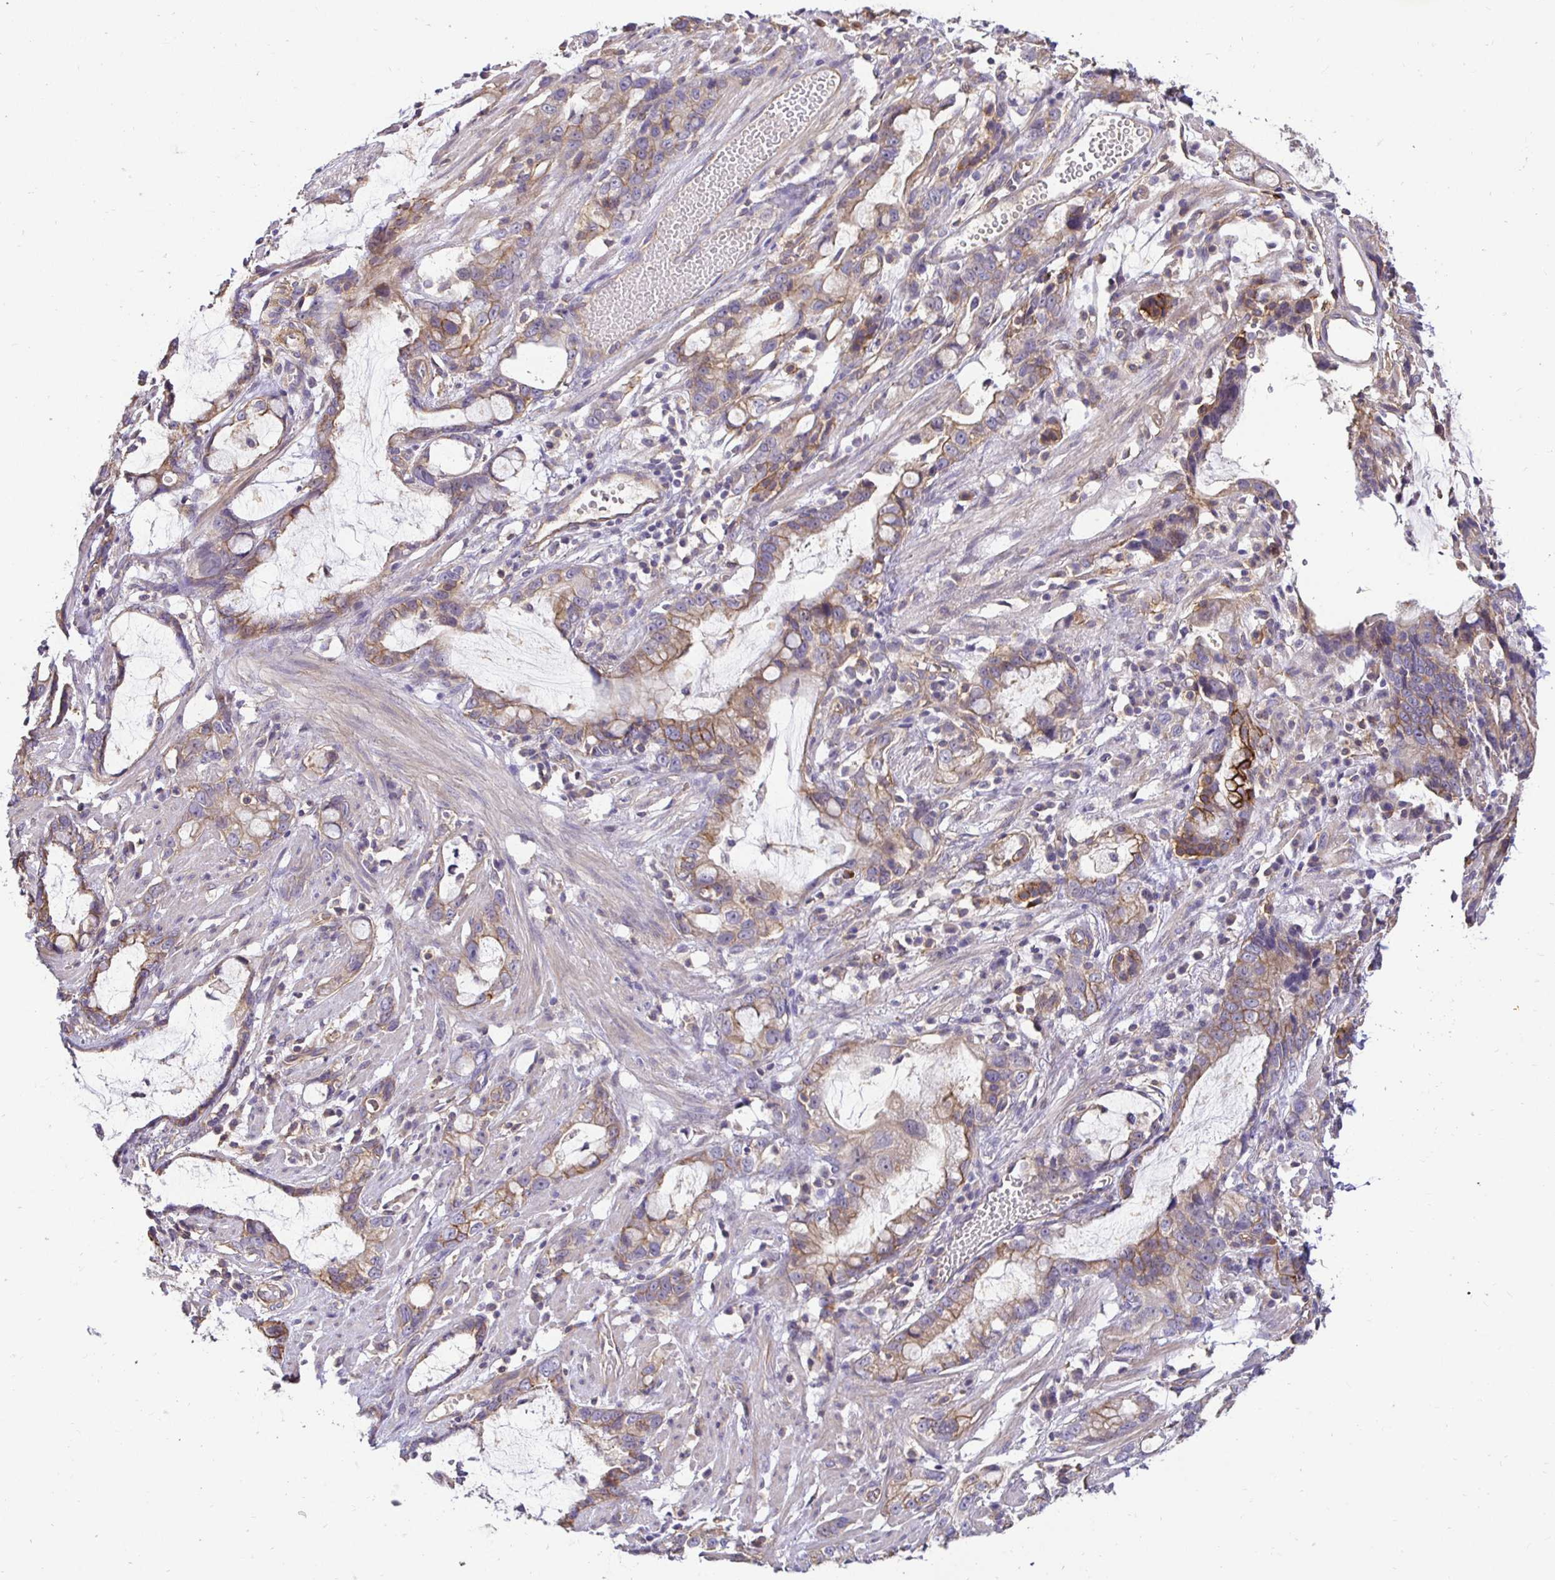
{"staining": {"intensity": "weak", "quantity": "25%-75%", "location": "cytoplasmic/membranous"}, "tissue": "stomach cancer", "cell_type": "Tumor cells", "image_type": "cancer", "snomed": [{"axis": "morphology", "description": "Adenocarcinoma, NOS"}, {"axis": "topography", "description": "Stomach"}], "caption": "Immunohistochemical staining of human stomach cancer shows low levels of weak cytoplasmic/membranous protein expression in approximately 25%-75% of tumor cells.", "gene": "SLC9A1", "patient": {"sex": "male", "age": 55}}